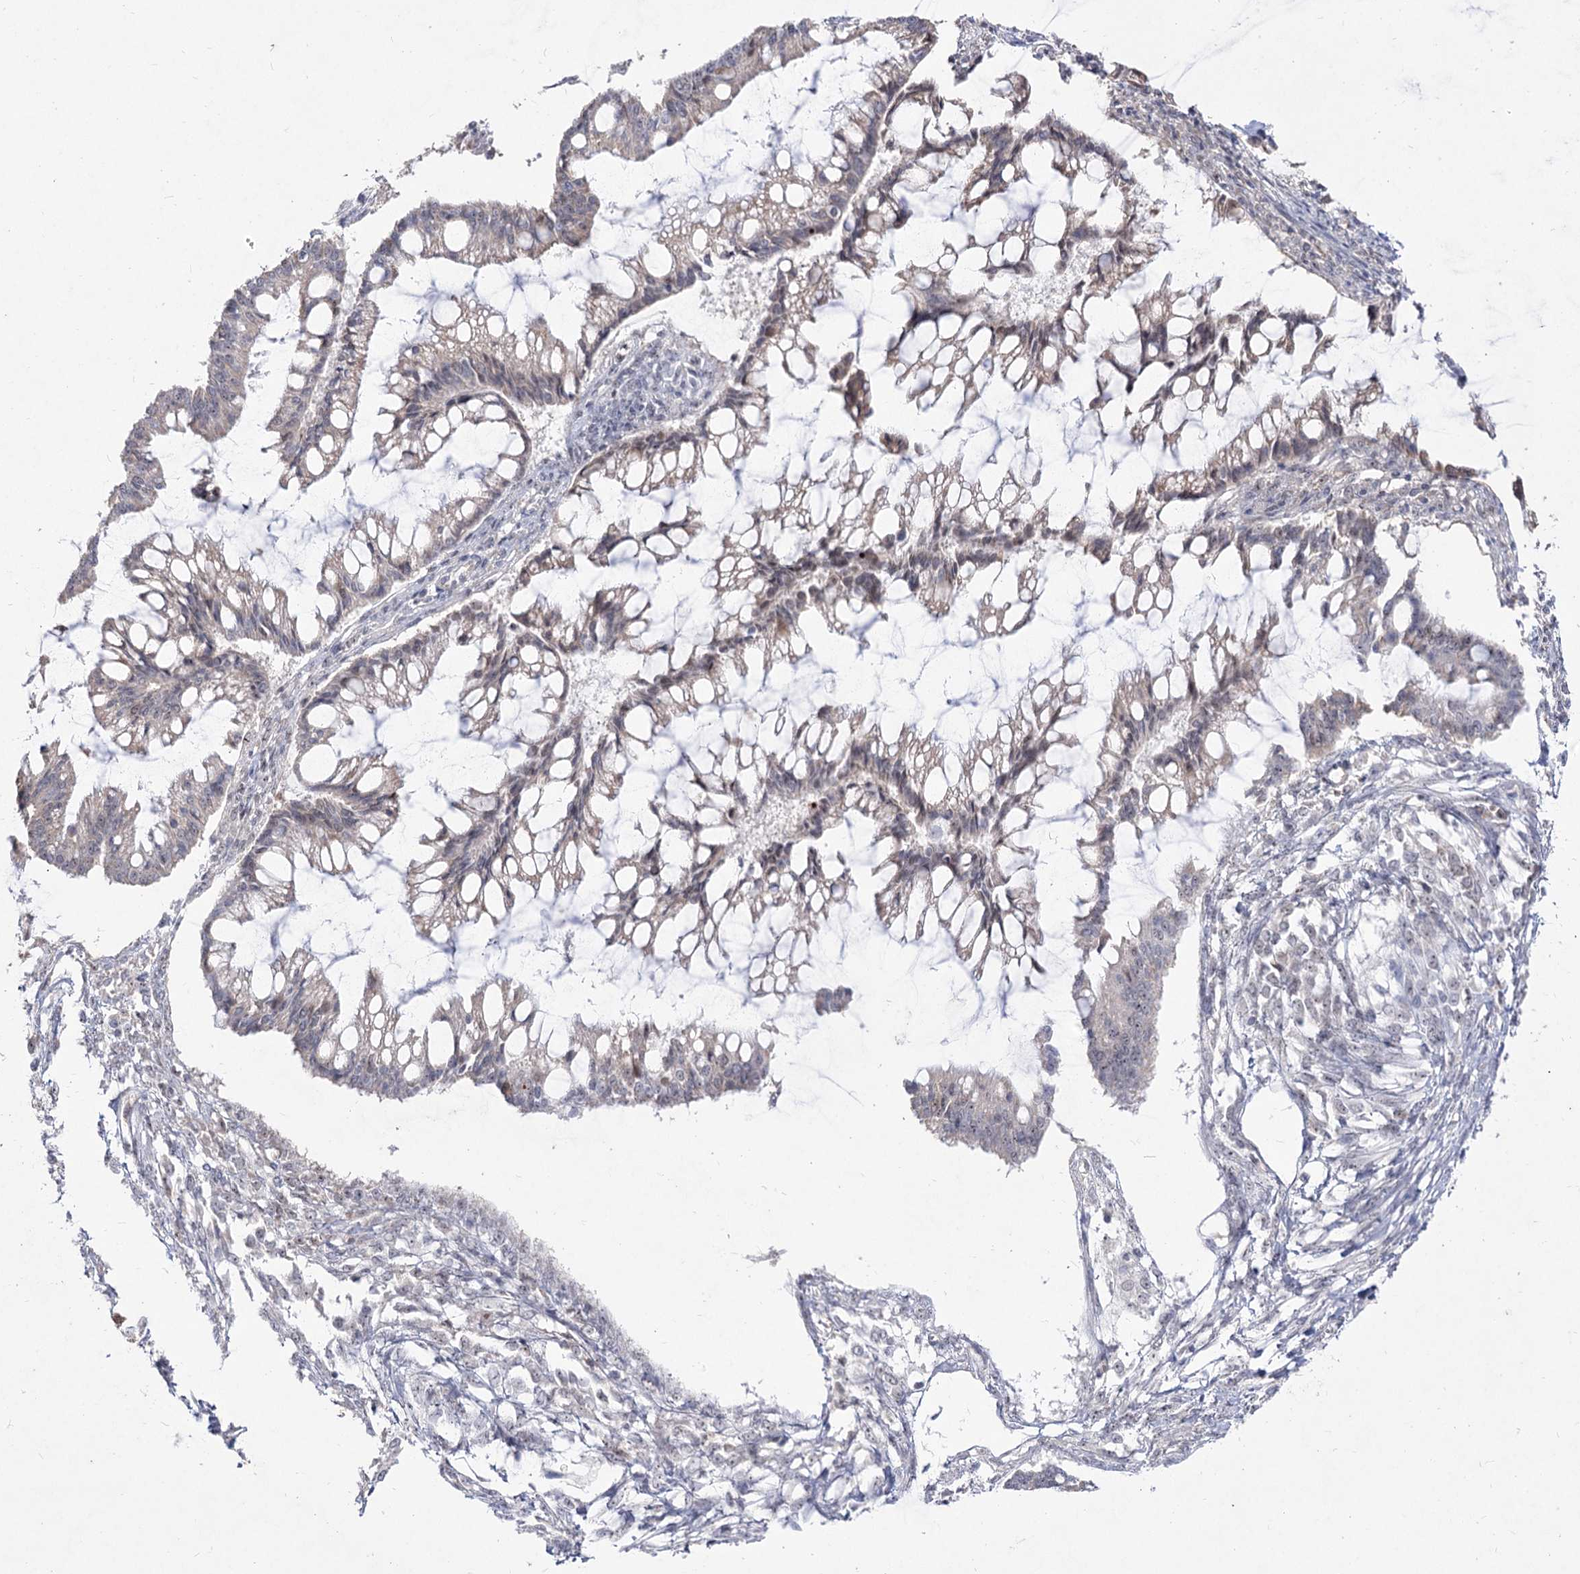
{"staining": {"intensity": "weak", "quantity": "<25%", "location": "cytoplasmic/membranous"}, "tissue": "ovarian cancer", "cell_type": "Tumor cells", "image_type": "cancer", "snomed": [{"axis": "morphology", "description": "Cystadenocarcinoma, mucinous, NOS"}, {"axis": "topography", "description": "Ovary"}], "caption": "Ovarian cancer was stained to show a protein in brown. There is no significant staining in tumor cells. Nuclei are stained in blue.", "gene": "DDX50", "patient": {"sex": "female", "age": 73}}